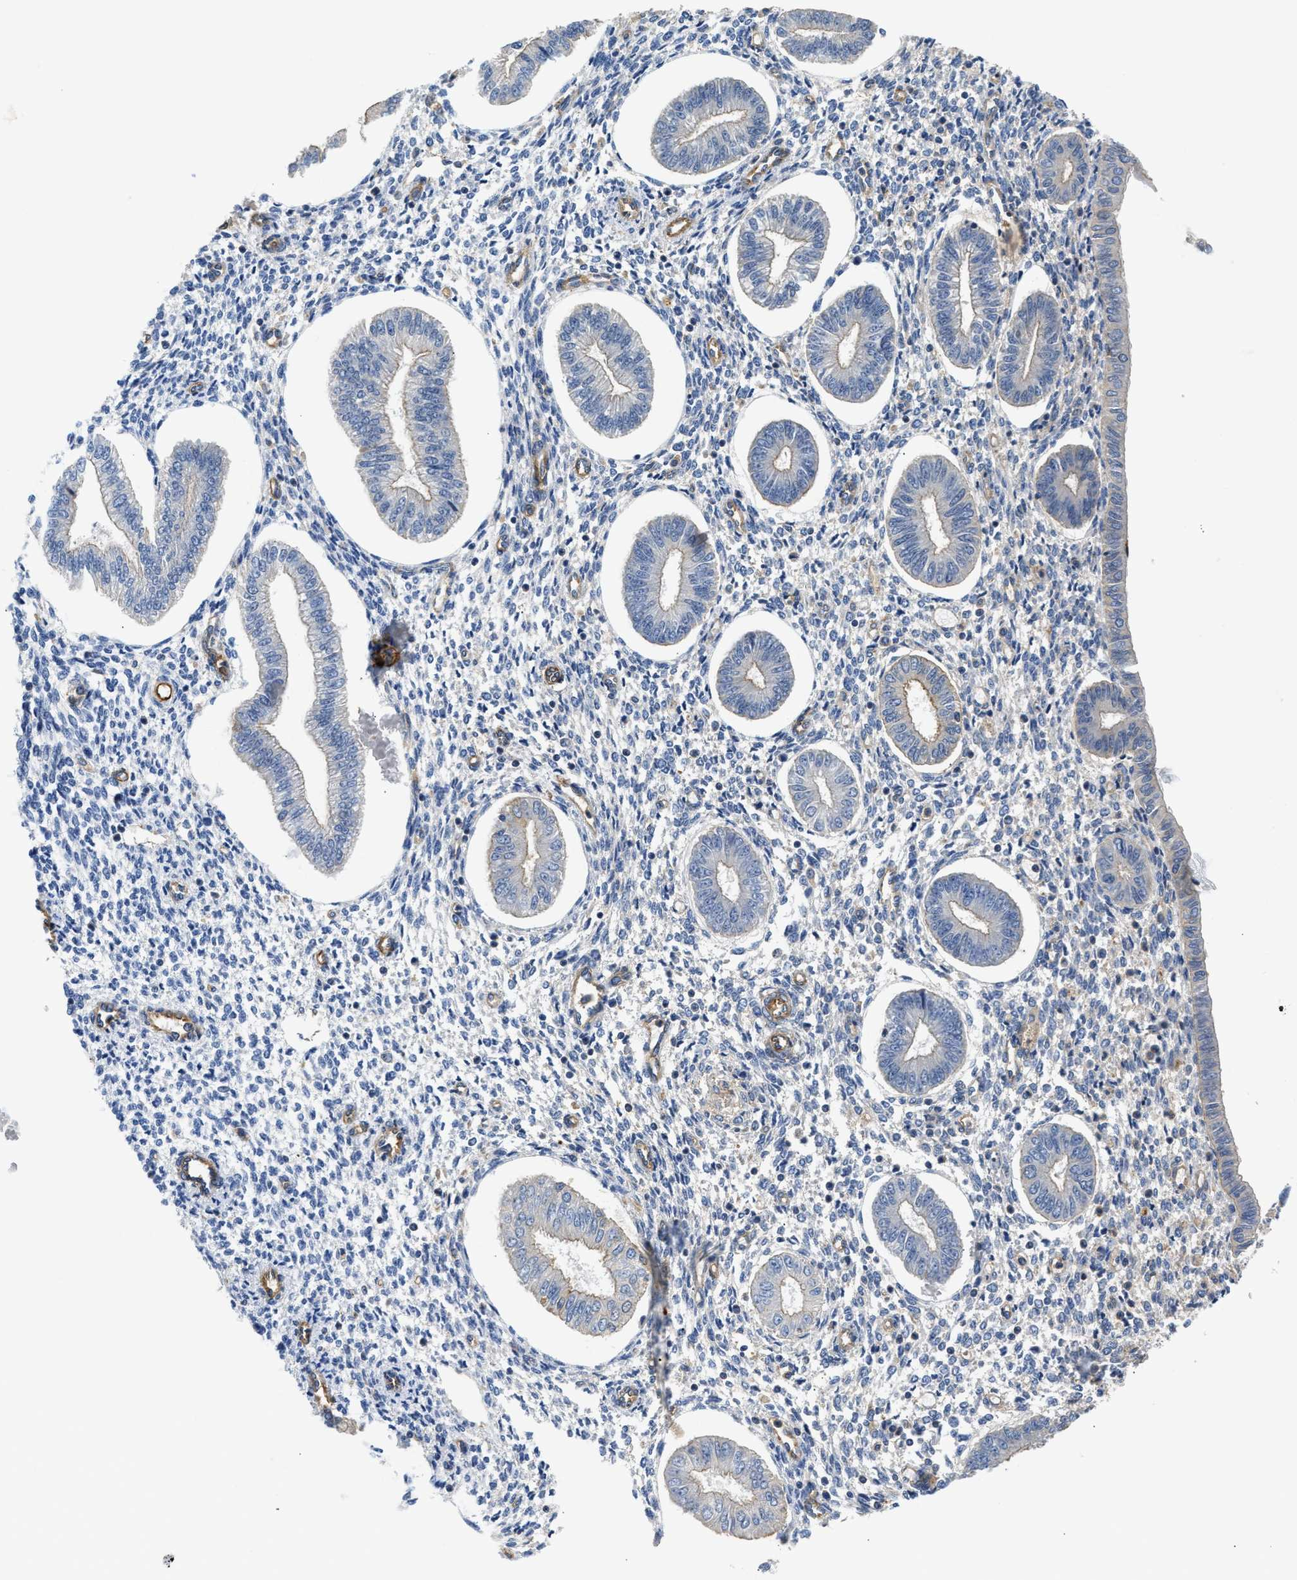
{"staining": {"intensity": "moderate", "quantity": "25%-75%", "location": "cytoplasmic/membranous"}, "tissue": "endometrium", "cell_type": "Cells in endometrial stroma", "image_type": "normal", "snomed": [{"axis": "morphology", "description": "Normal tissue, NOS"}, {"axis": "topography", "description": "Endometrium"}], "caption": "Endometrium was stained to show a protein in brown. There is medium levels of moderate cytoplasmic/membranous staining in about 25%-75% of cells in endometrial stroma. (DAB IHC with brightfield microscopy, high magnification).", "gene": "SAMD9L", "patient": {"sex": "female", "age": 50}}